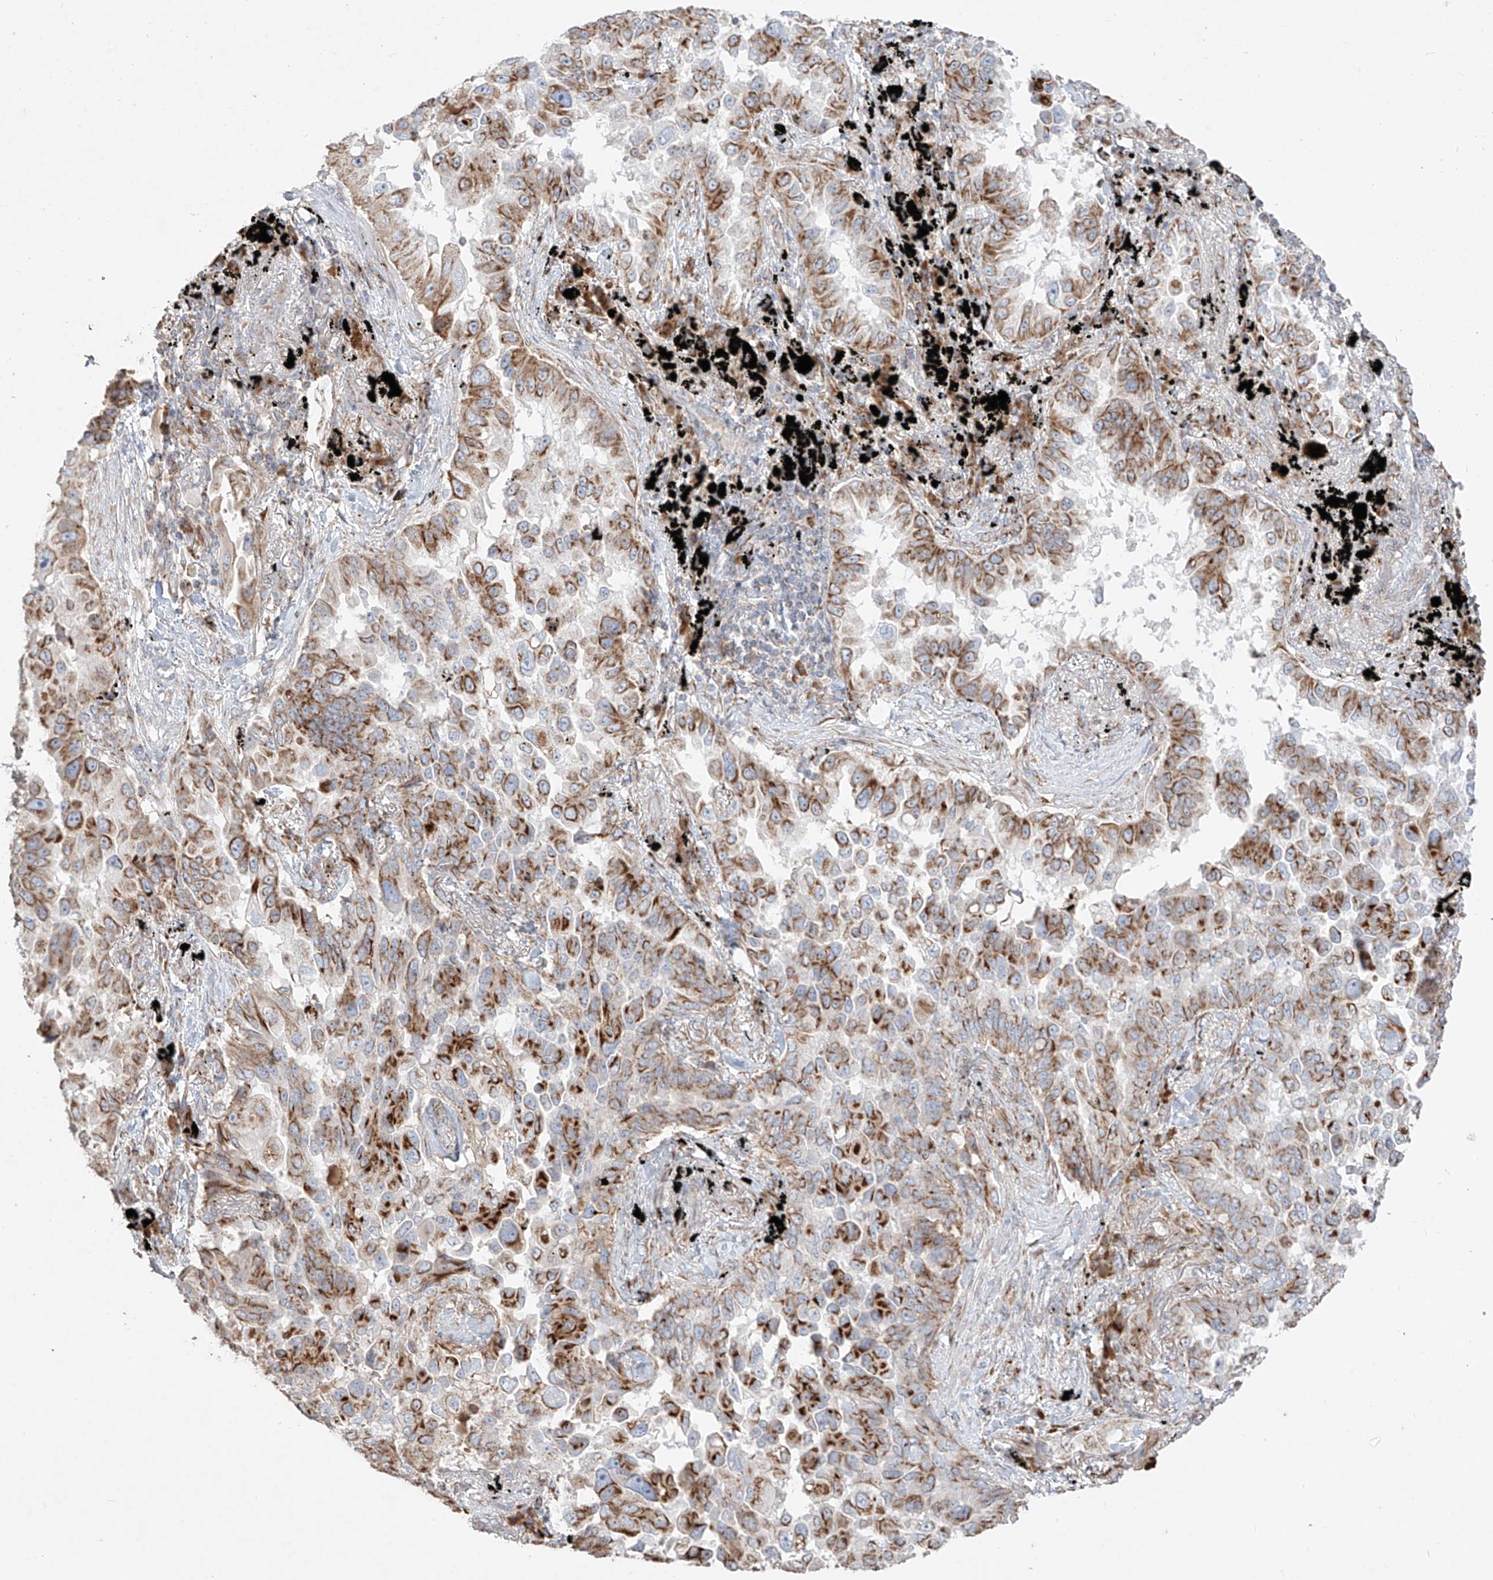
{"staining": {"intensity": "moderate", "quantity": ">75%", "location": "cytoplasmic/membranous"}, "tissue": "lung cancer", "cell_type": "Tumor cells", "image_type": "cancer", "snomed": [{"axis": "morphology", "description": "Adenocarcinoma, NOS"}, {"axis": "topography", "description": "Lung"}], "caption": "The immunohistochemical stain labels moderate cytoplasmic/membranous positivity in tumor cells of lung cancer (adenocarcinoma) tissue.", "gene": "COLGALT2", "patient": {"sex": "female", "age": 67}}